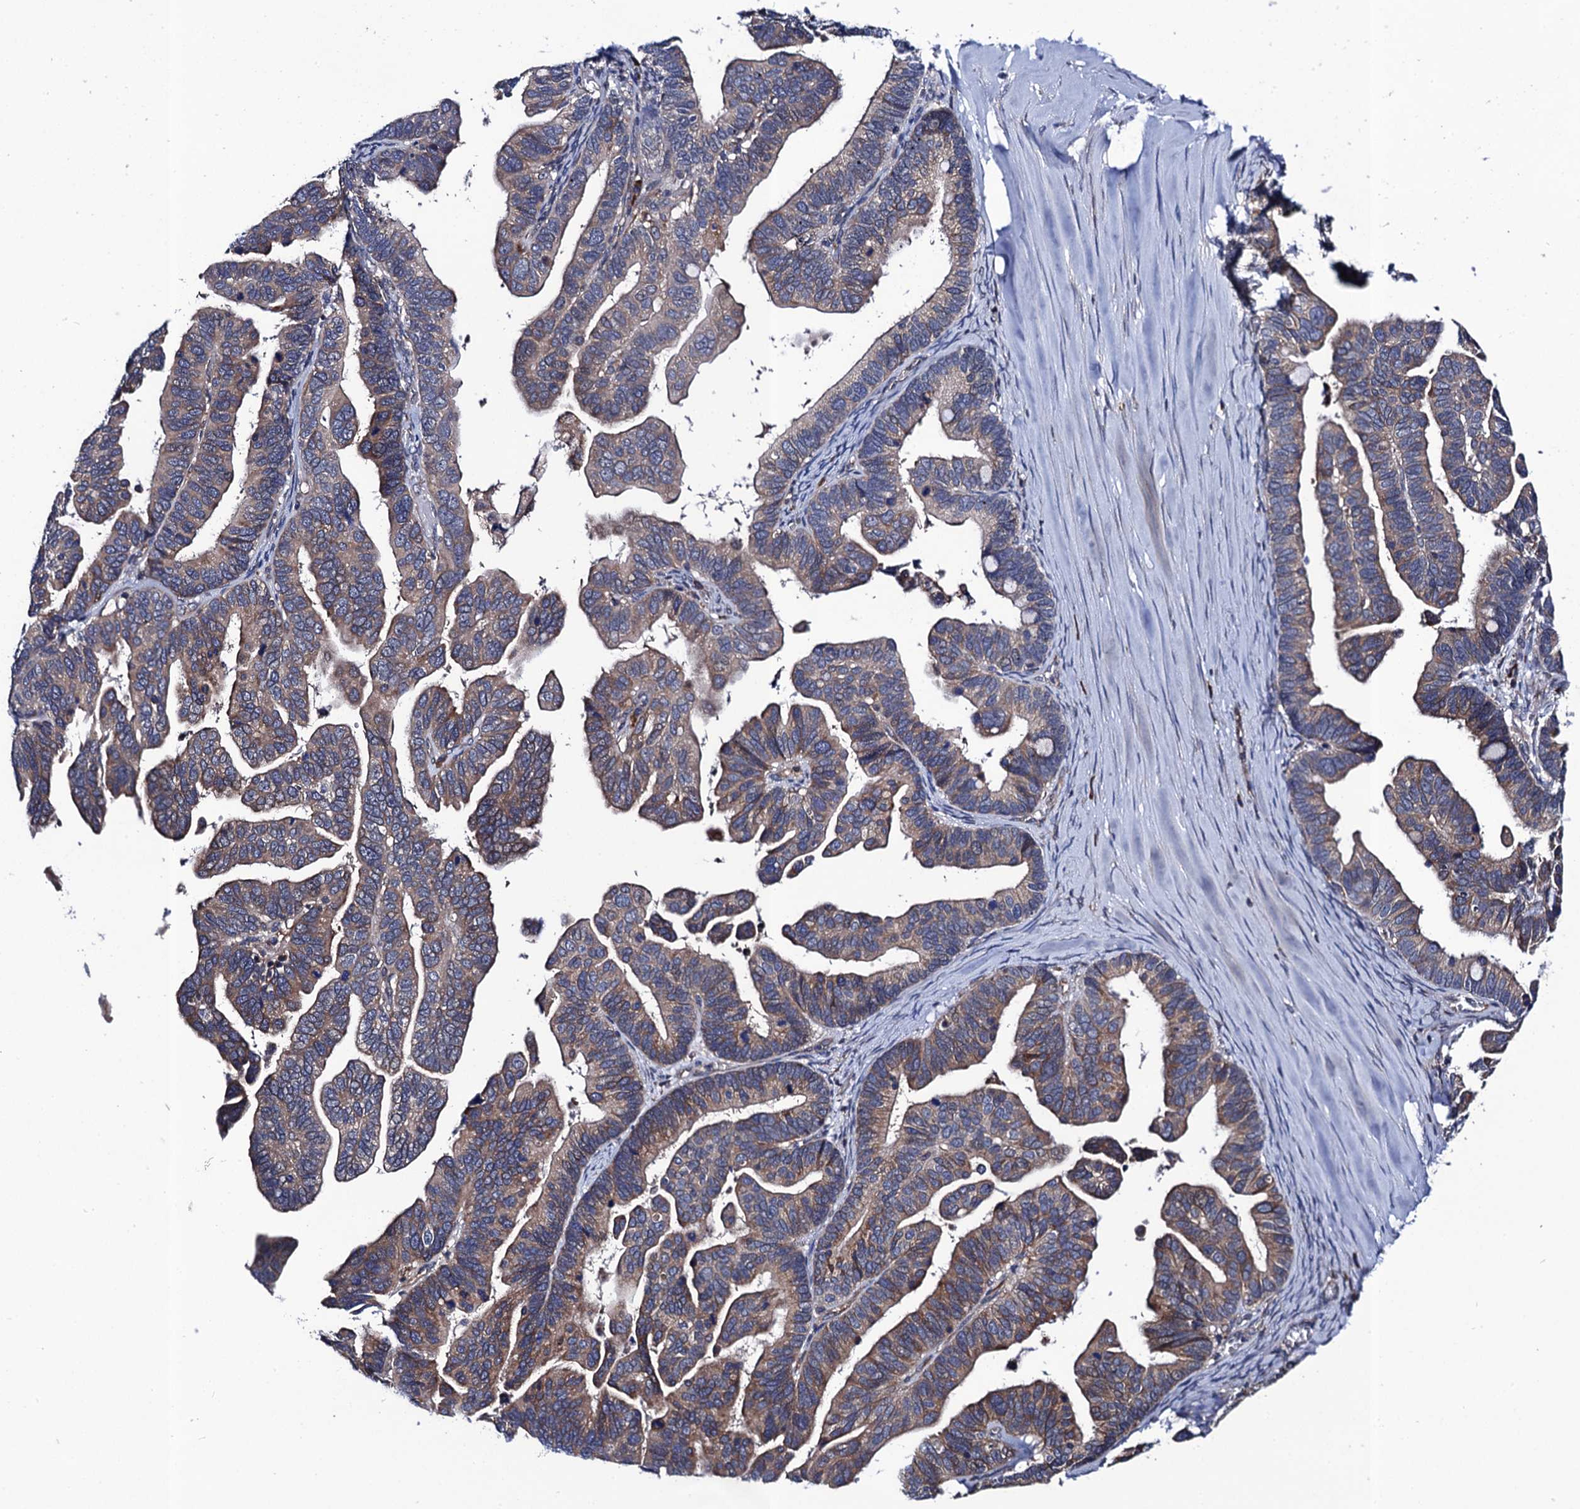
{"staining": {"intensity": "weak", "quantity": ">75%", "location": "cytoplasmic/membranous"}, "tissue": "ovarian cancer", "cell_type": "Tumor cells", "image_type": "cancer", "snomed": [{"axis": "morphology", "description": "Cystadenocarcinoma, serous, NOS"}, {"axis": "topography", "description": "Ovary"}], "caption": "Protein analysis of ovarian cancer (serous cystadenocarcinoma) tissue shows weak cytoplasmic/membranous expression in about >75% of tumor cells. (Brightfield microscopy of DAB IHC at high magnification).", "gene": "PGLS", "patient": {"sex": "female", "age": 56}}